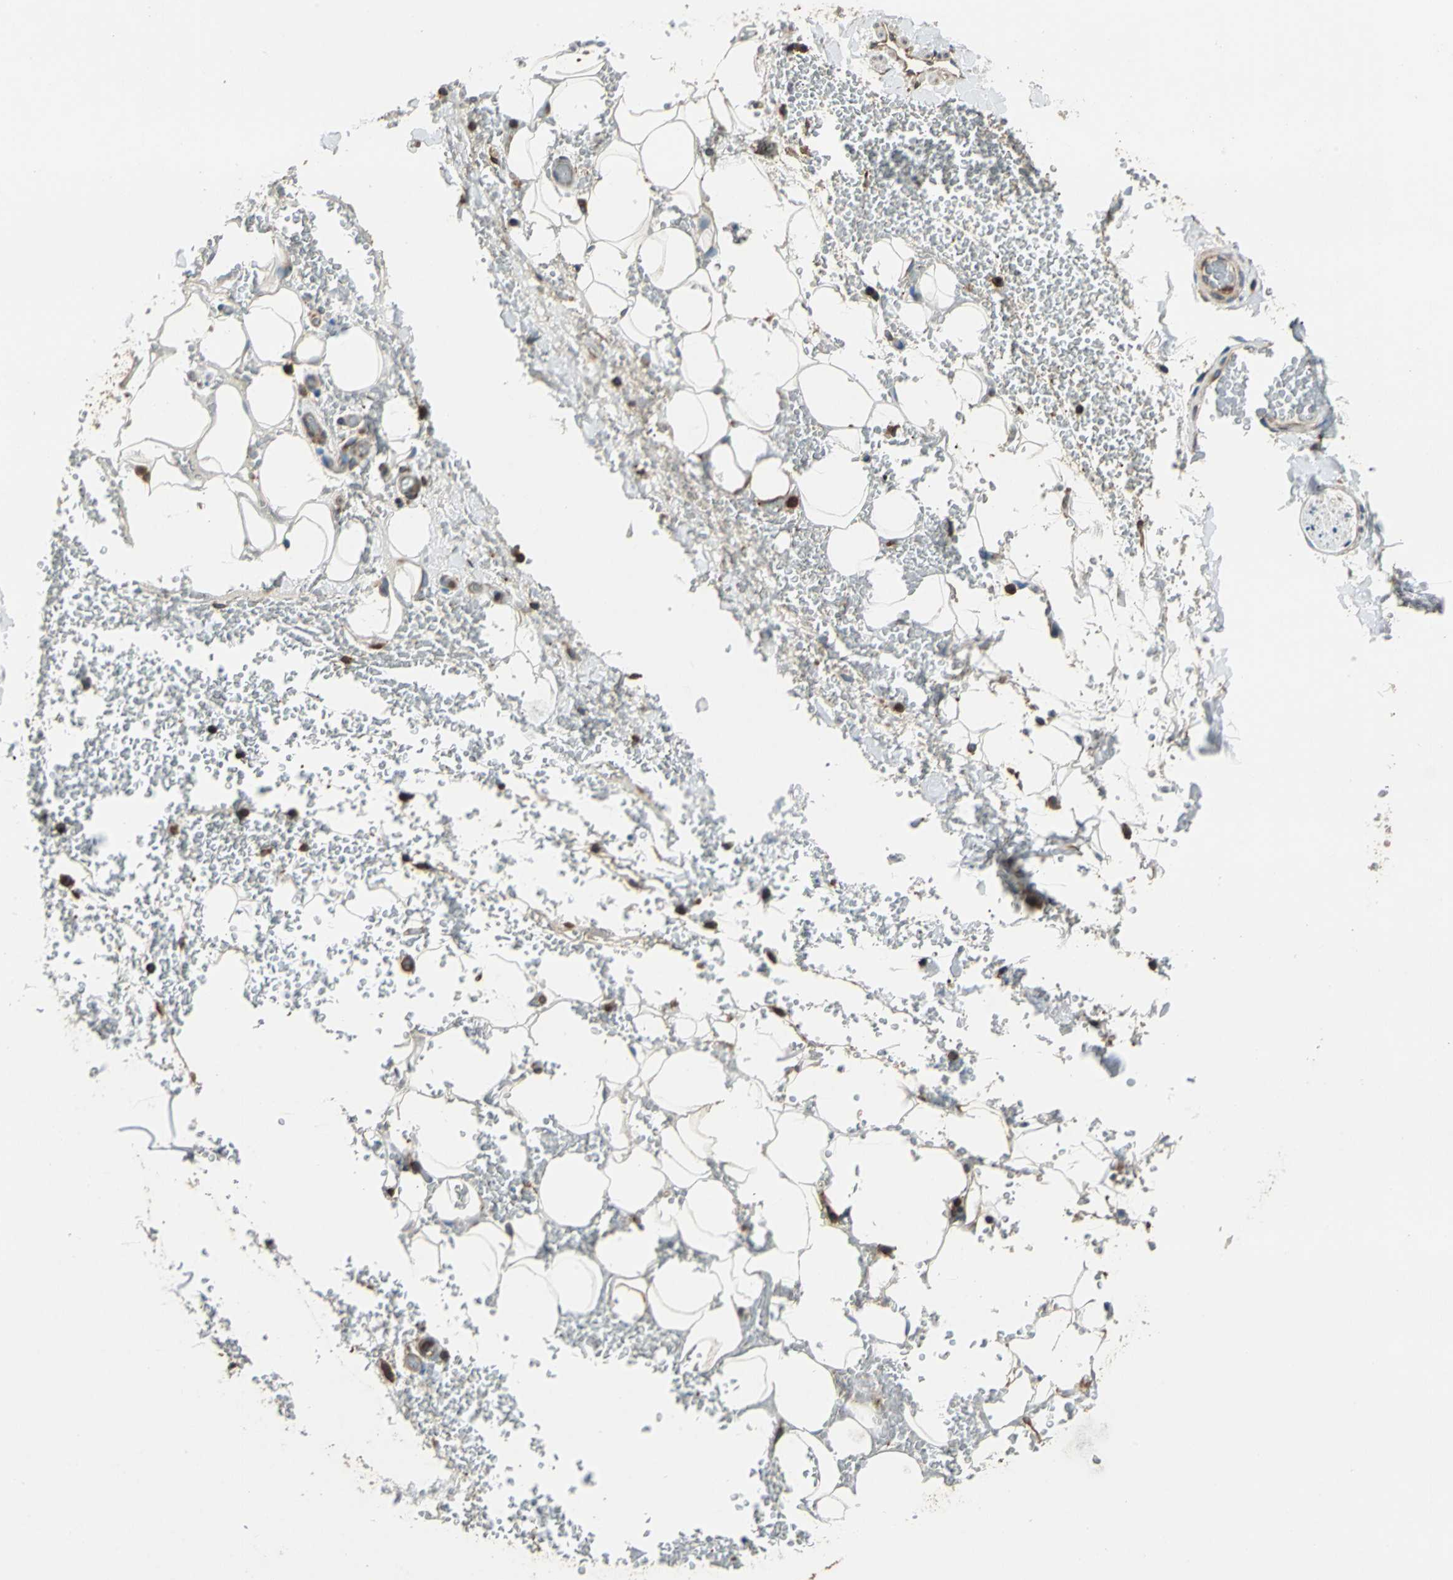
{"staining": {"intensity": "negative", "quantity": "none", "location": "none"}, "tissue": "adipose tissue", "cell_type": "Adipocytes", "image_type": "normal", "snomed": [{"axis": "morphology", "description": "Normal tissue, NOS"}, {"axis": "morphology", "description": "Inflammation, NOS"}, {"axis": "topography", "description": "Breast"}], "caption": "Histopathology image shows no significant protein positivity in adipocytes of unremarkable adipose tissue. The staining was performed using DAB to visualize the protein expression in brown, while the nuclei were stained in blue with hematoxylin (Magnification: 20x).", "gene": "CAPN1", "patient": {"sex": "female", "age": 65}}